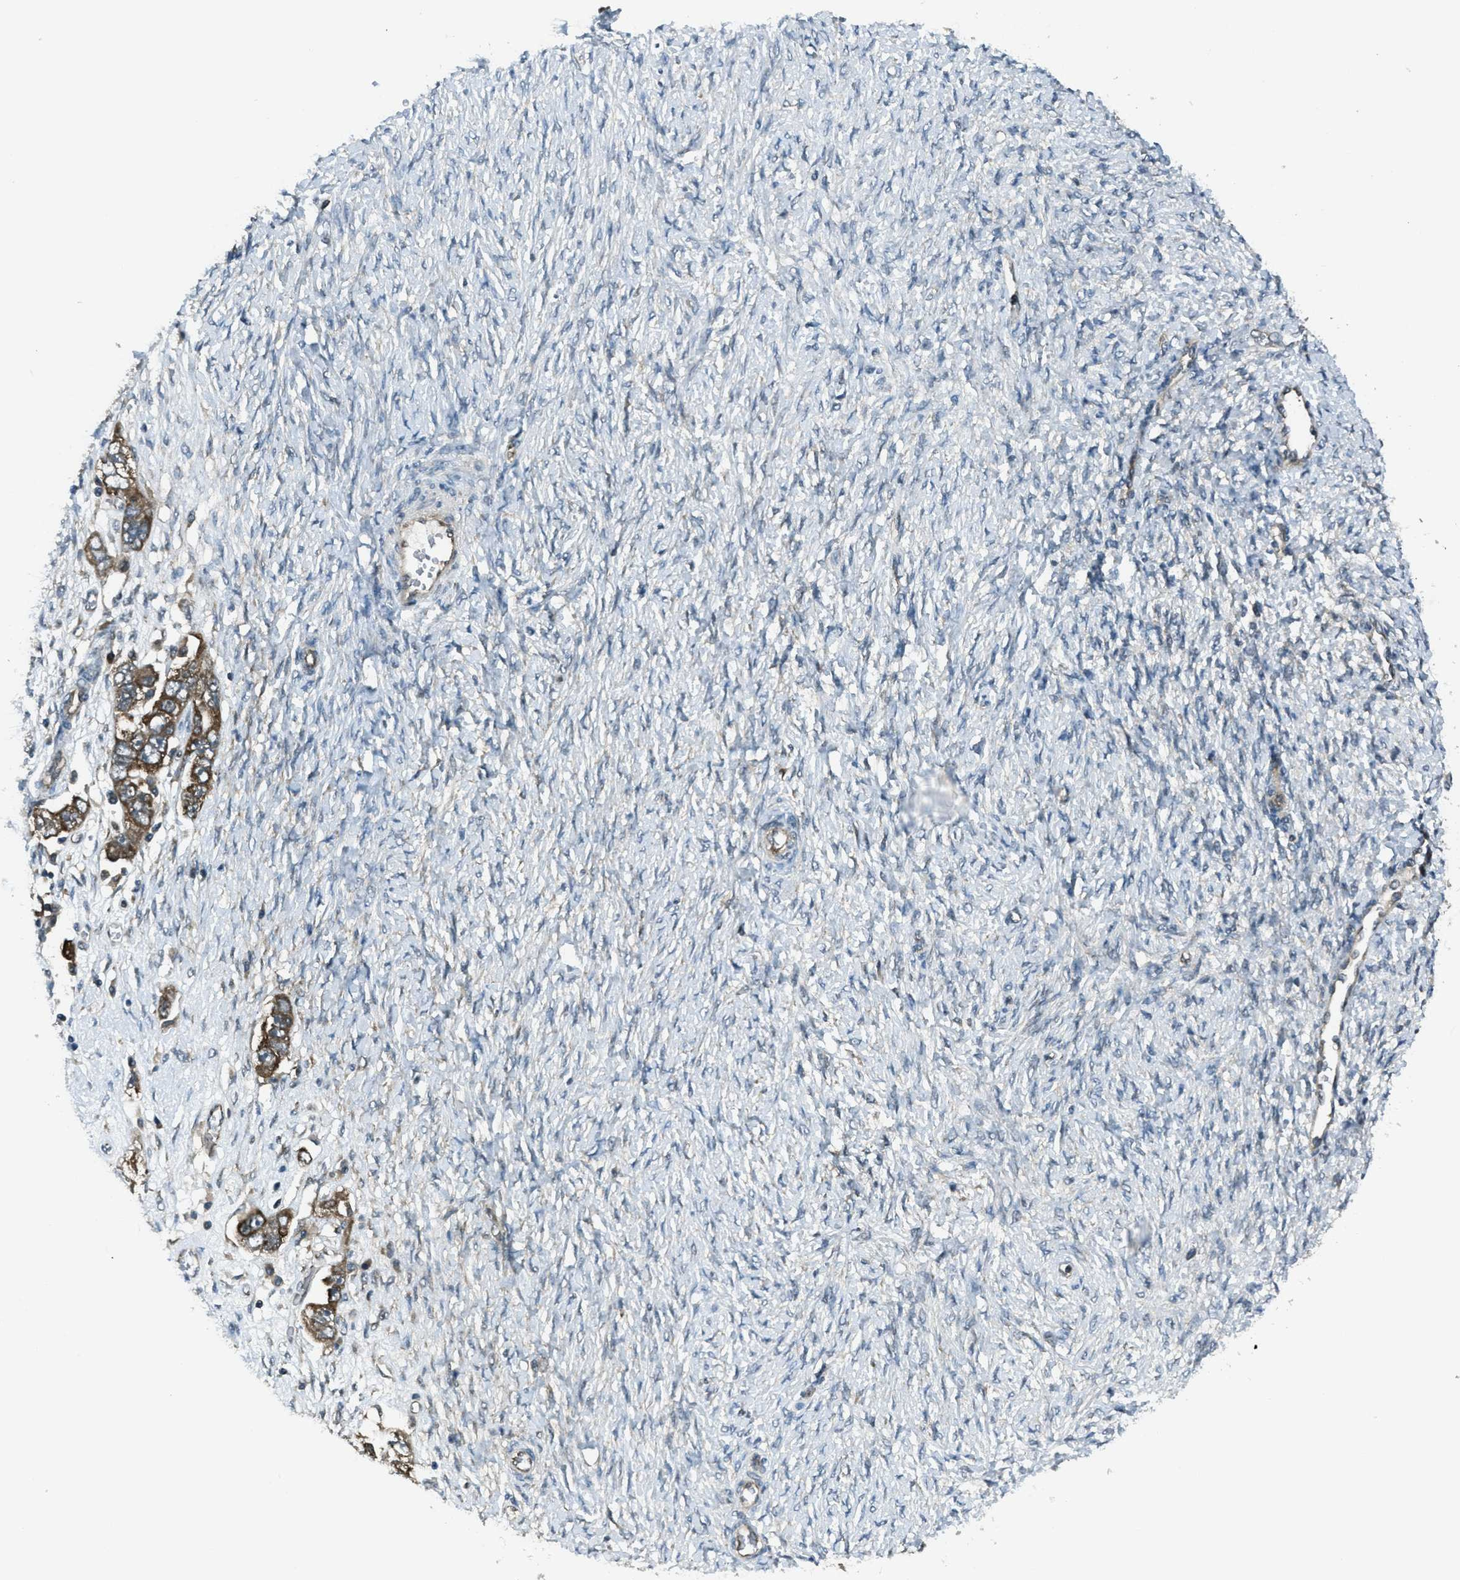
{"staining": {"intensity": "moderate", "quantity": ">75%", "location": "cytoplasmic/membranous"}, "tissue": "ovarian cancer", "cell_type": "Tumor cells", "image_type": "cancer", "snomed": [{"axis": "morphology", "description": "Carcinoma, NOS"}, {"axis": "morphology", "description": "Cystadenocarcinoma, serous, NOS"}, {"axis": "topography", "description": "Ovary"}], "caption": "Protein expression analysis of human ovarian cancer reveals moderate cytoplasmic/membranous expression in approximately >75% of tumor cells.", "gene": "ASAP2", "patient": {"sex": "female", "age": 69}}